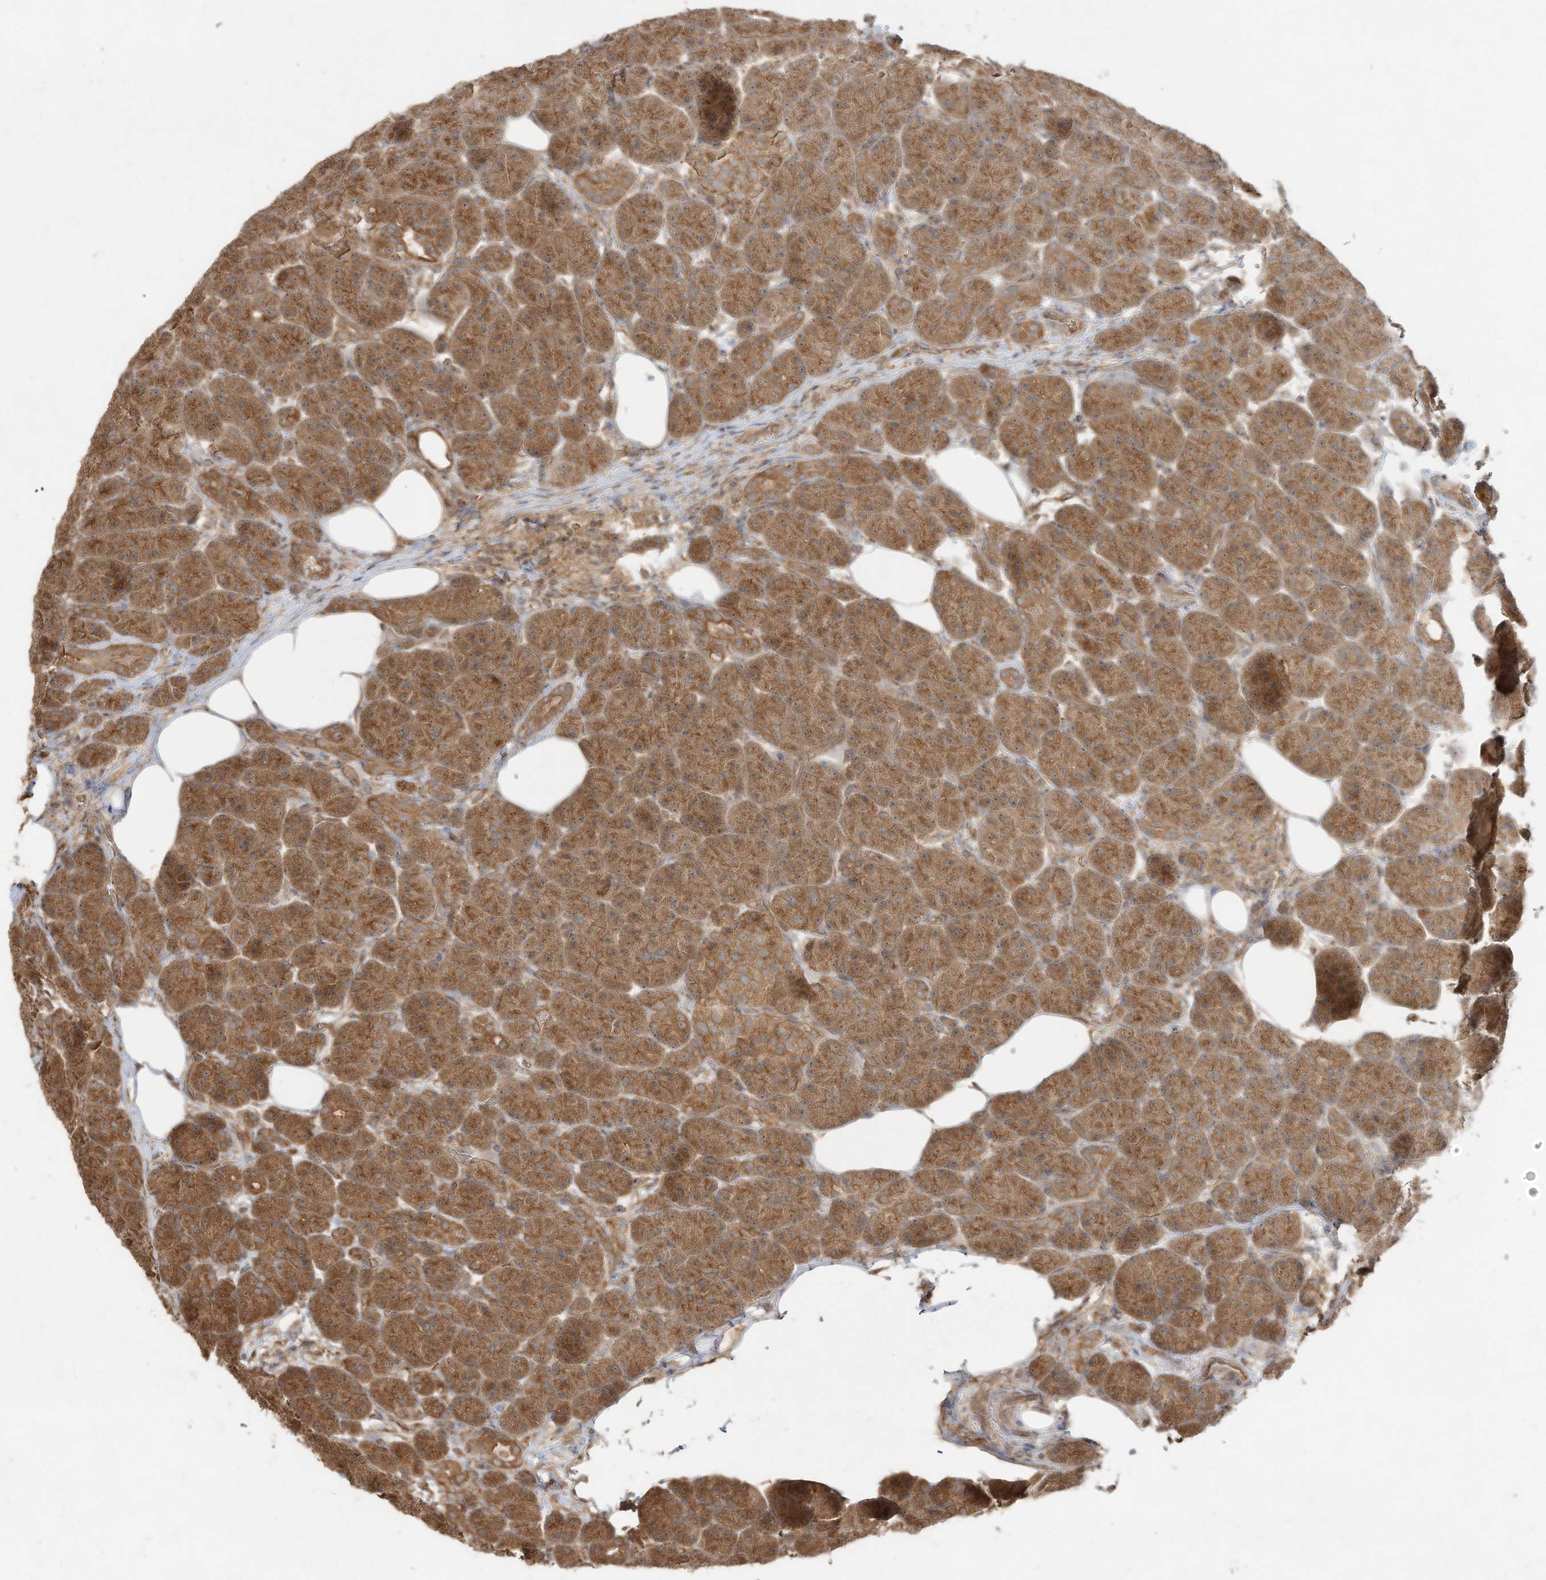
{"staining": {"intensity": "moderate", "quantity": ">75%", "location": "cytoplasmic/membranous"}, "tissue": "pancreas", "cell_type": "Exocrine glandular cells", "image_type": "normal", "snomed": [{"axis": "morphology", "description": "Normal tissue, NOS"}, {"axis": "topography", "description": "Pancreas"}], "caption": "A brown stain highlights moderate cytoplasmic/membranous expression of a protein in exocrine glandular cells of unremarkable pancreas.", "gene": "DYNC1I2", "patient": {"sex": "male", "age": 63}}